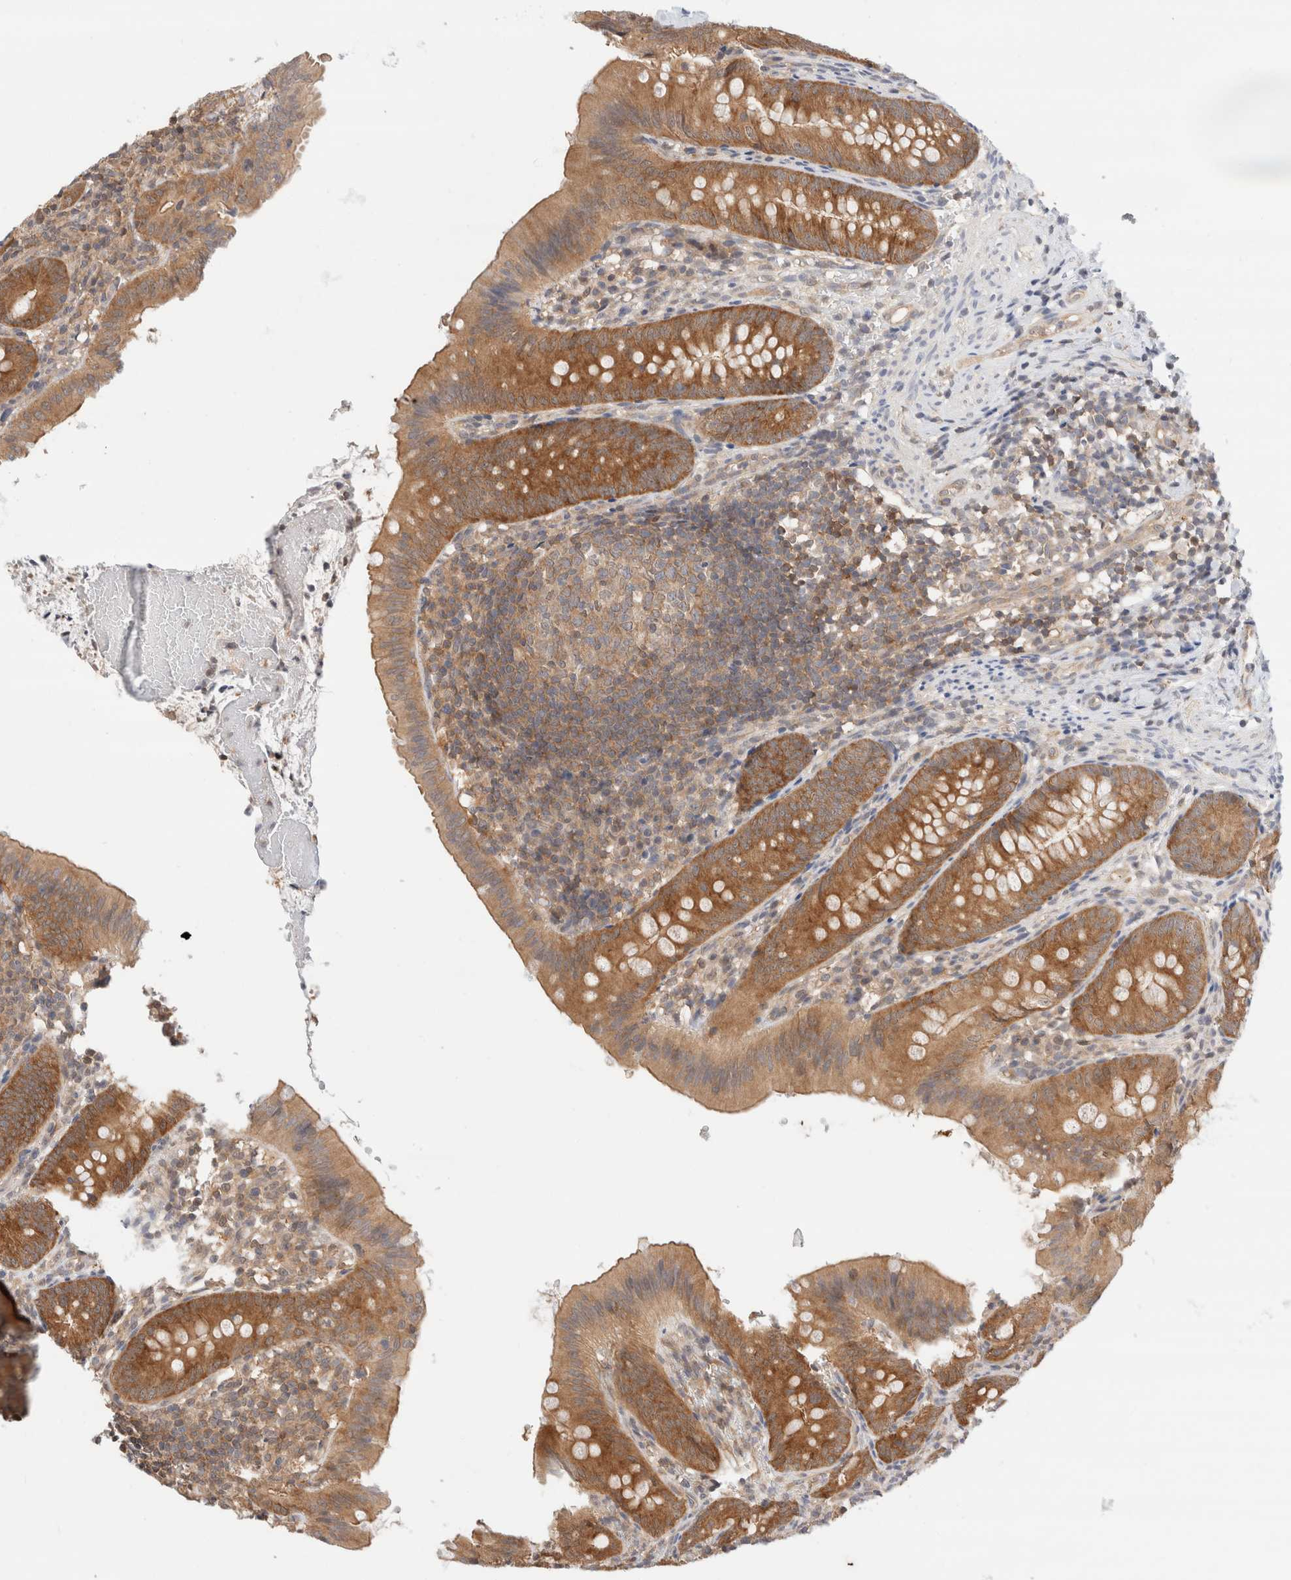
{"staining": {"intensity": "moderate", "quantity": ">75%", "location": "cytoplasmic/membranous"}, "tissue": "appendix", "cell_type": "Glandular cells", "image_type": "normal", "snomed": [{"axis": "morphology", "description": "Normal tissue, NOS"}, {"axis": "topography", "description": "Appendix"}], "caption": "IHC staining of benign appendix, which exhibits medium levels of moderate cytoplasmic/membranous expression in approximately >75% of glandular cells indicating moderate cytoplasmic/membranous protein expression. The staining was performed using DAB (3,3'-diaminobenzidine) (brown) for protein detection and nuclei were counterstained in hematoxylin (blue).", "gene": "C17orf97", "patient": {"sex": "male", "age": 1}}